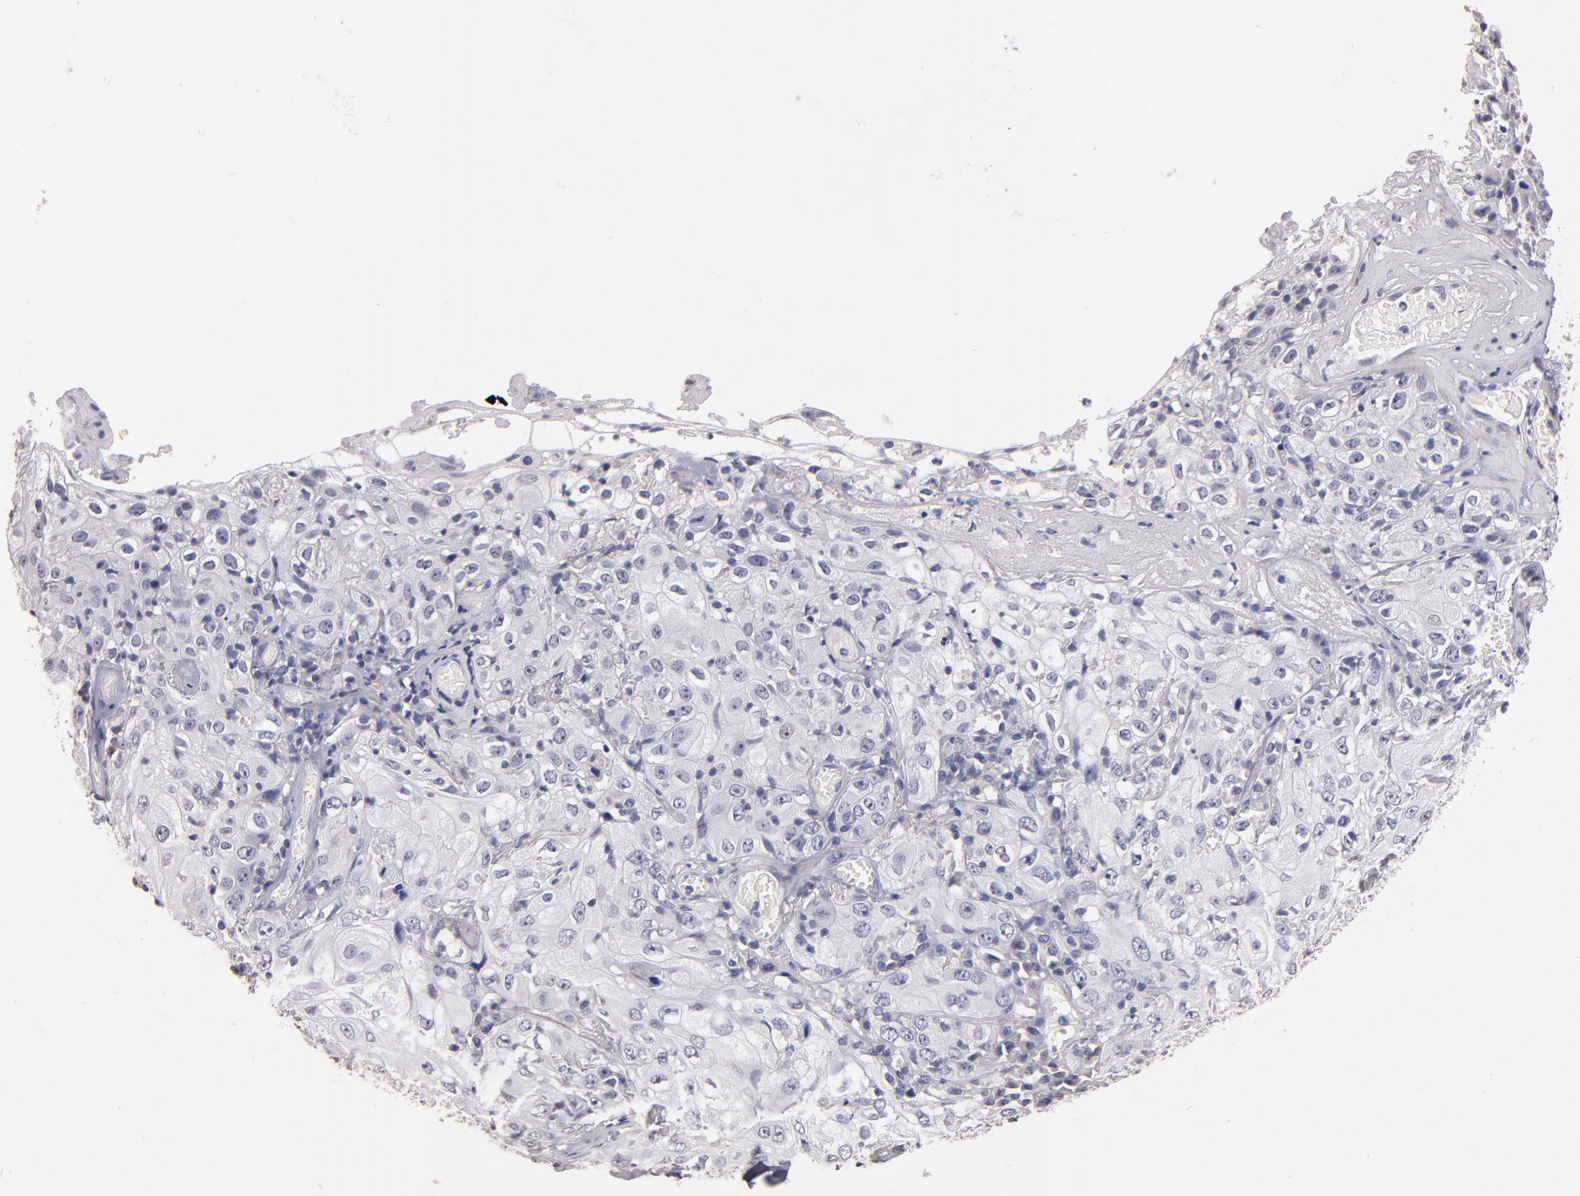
{"staining": {"intensity": "negative", "quantity": "none", "location": "none"}, "tissue": "skin cancer", "cell_type": "Tumor cells", "image_type": "cancer", "snomed": [{"axis": "morphology", "description": "Squamous cell carcinoma, NOS"}, {"axis": "topography", "description": "Skin"}], "caption": "The micrograph demonstrates no staining of tumor cells in skin cancer (squamous cell carcinoma).", "gene": "SOX10", "patient": {"sex": "male", "age": 65}}